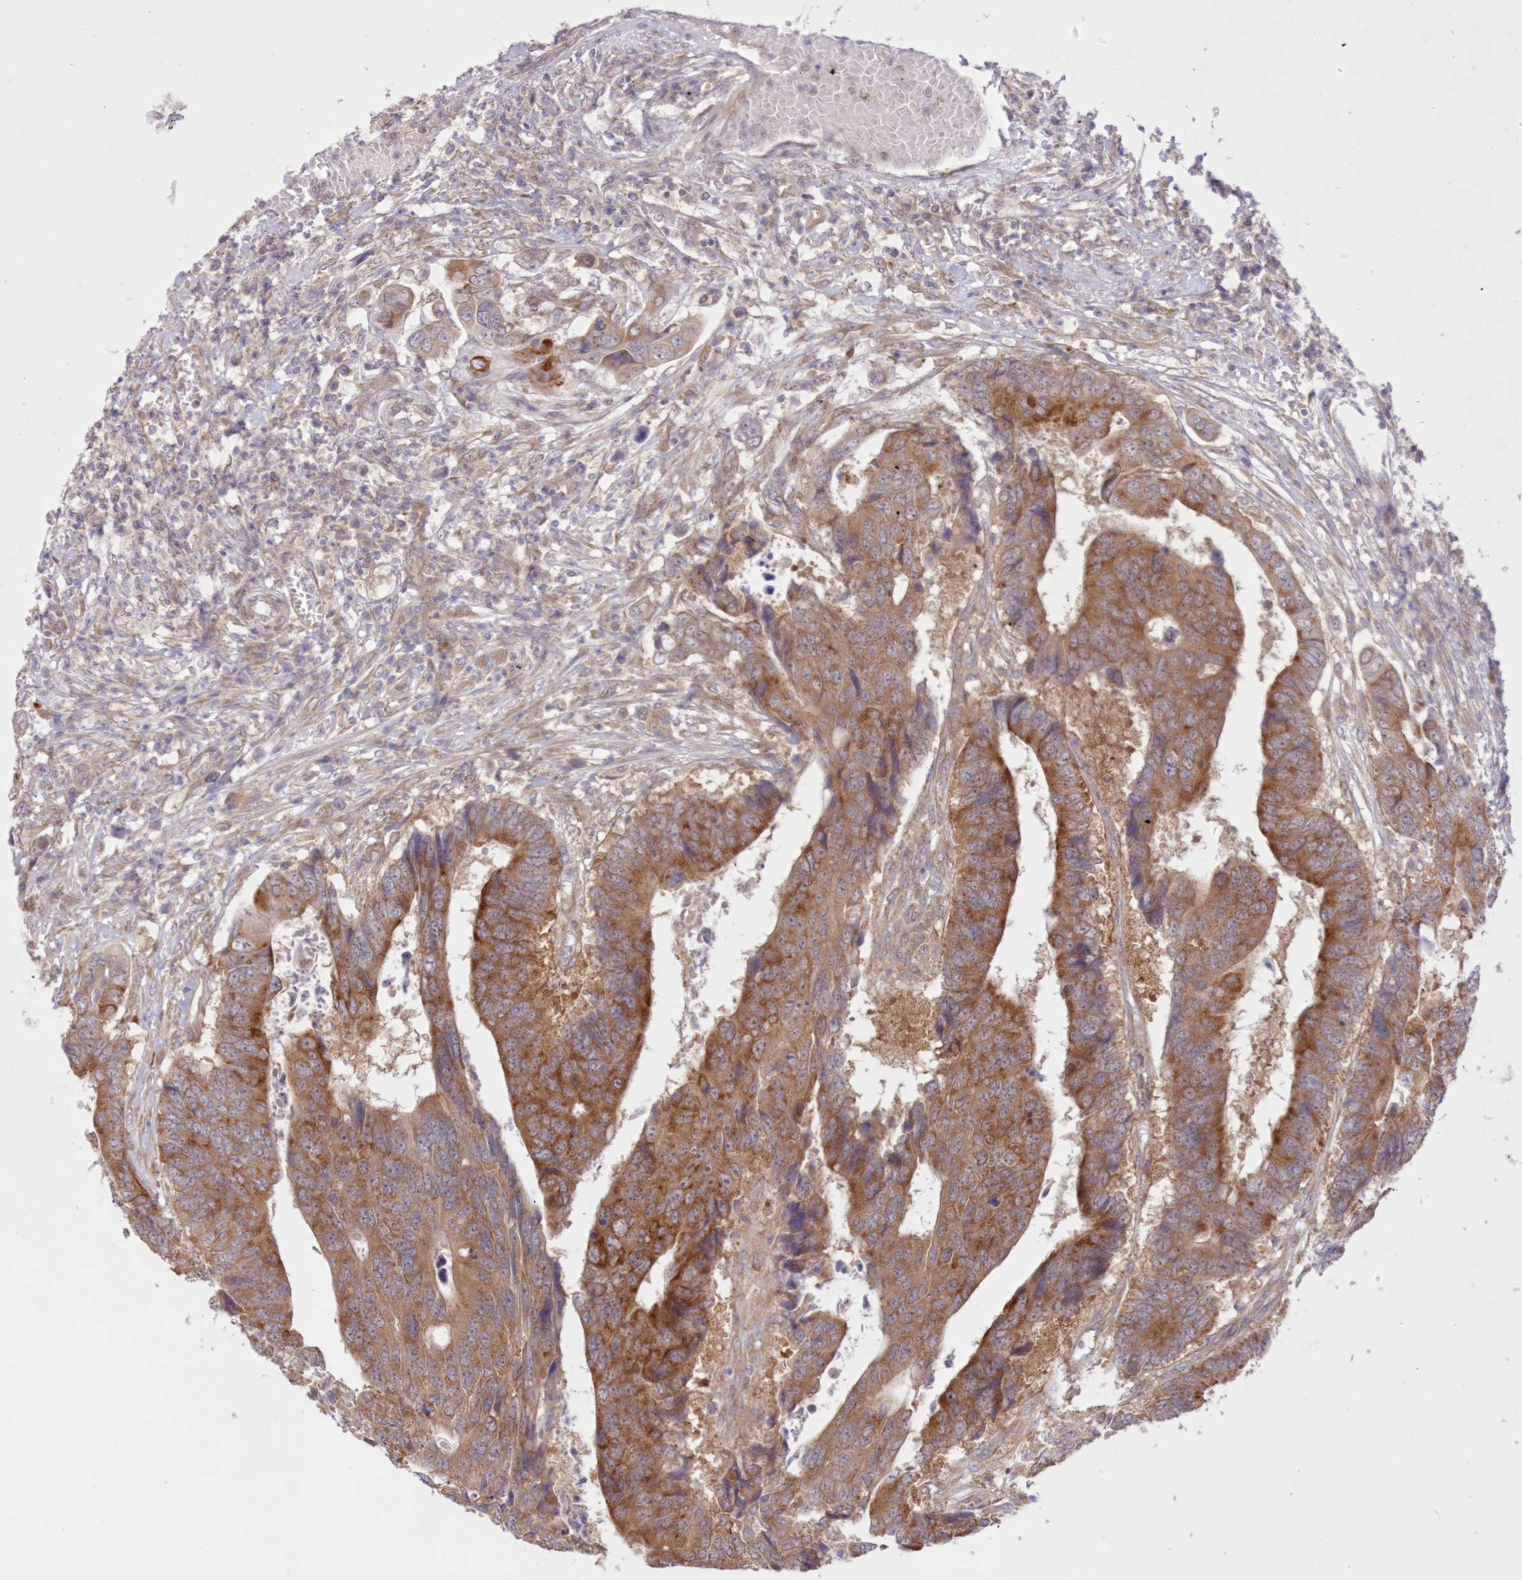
{"staining": {"intensity": "strong", "quantity": "25%-75%", "location": "cytoplasmic/membranous"}, "tissue": "colorectal cancer", "cell_type": "Tumor cells", "image_type": "cancer", "snomed": [{"axis": "morphology", "description": "Adenocarcinoma, NOS"}, {"axis": "topography", "description": "Rectum"}], "caption": "Immunohistochemistry (IHC) staining of colorectal adenocarcinoma, which exhibits high levels of strong cytoplasmic/membranous expression in approximately 25%-75% of tumor cells indicating strong cytoplasmic/membranous protein positivity. The staining was performed using DAB (brown) for protein detection and nuclei were counterstained in hematoxylin (blue).", "gene": "RNPEP", "patient": {"sex": "male", "age": 84}}